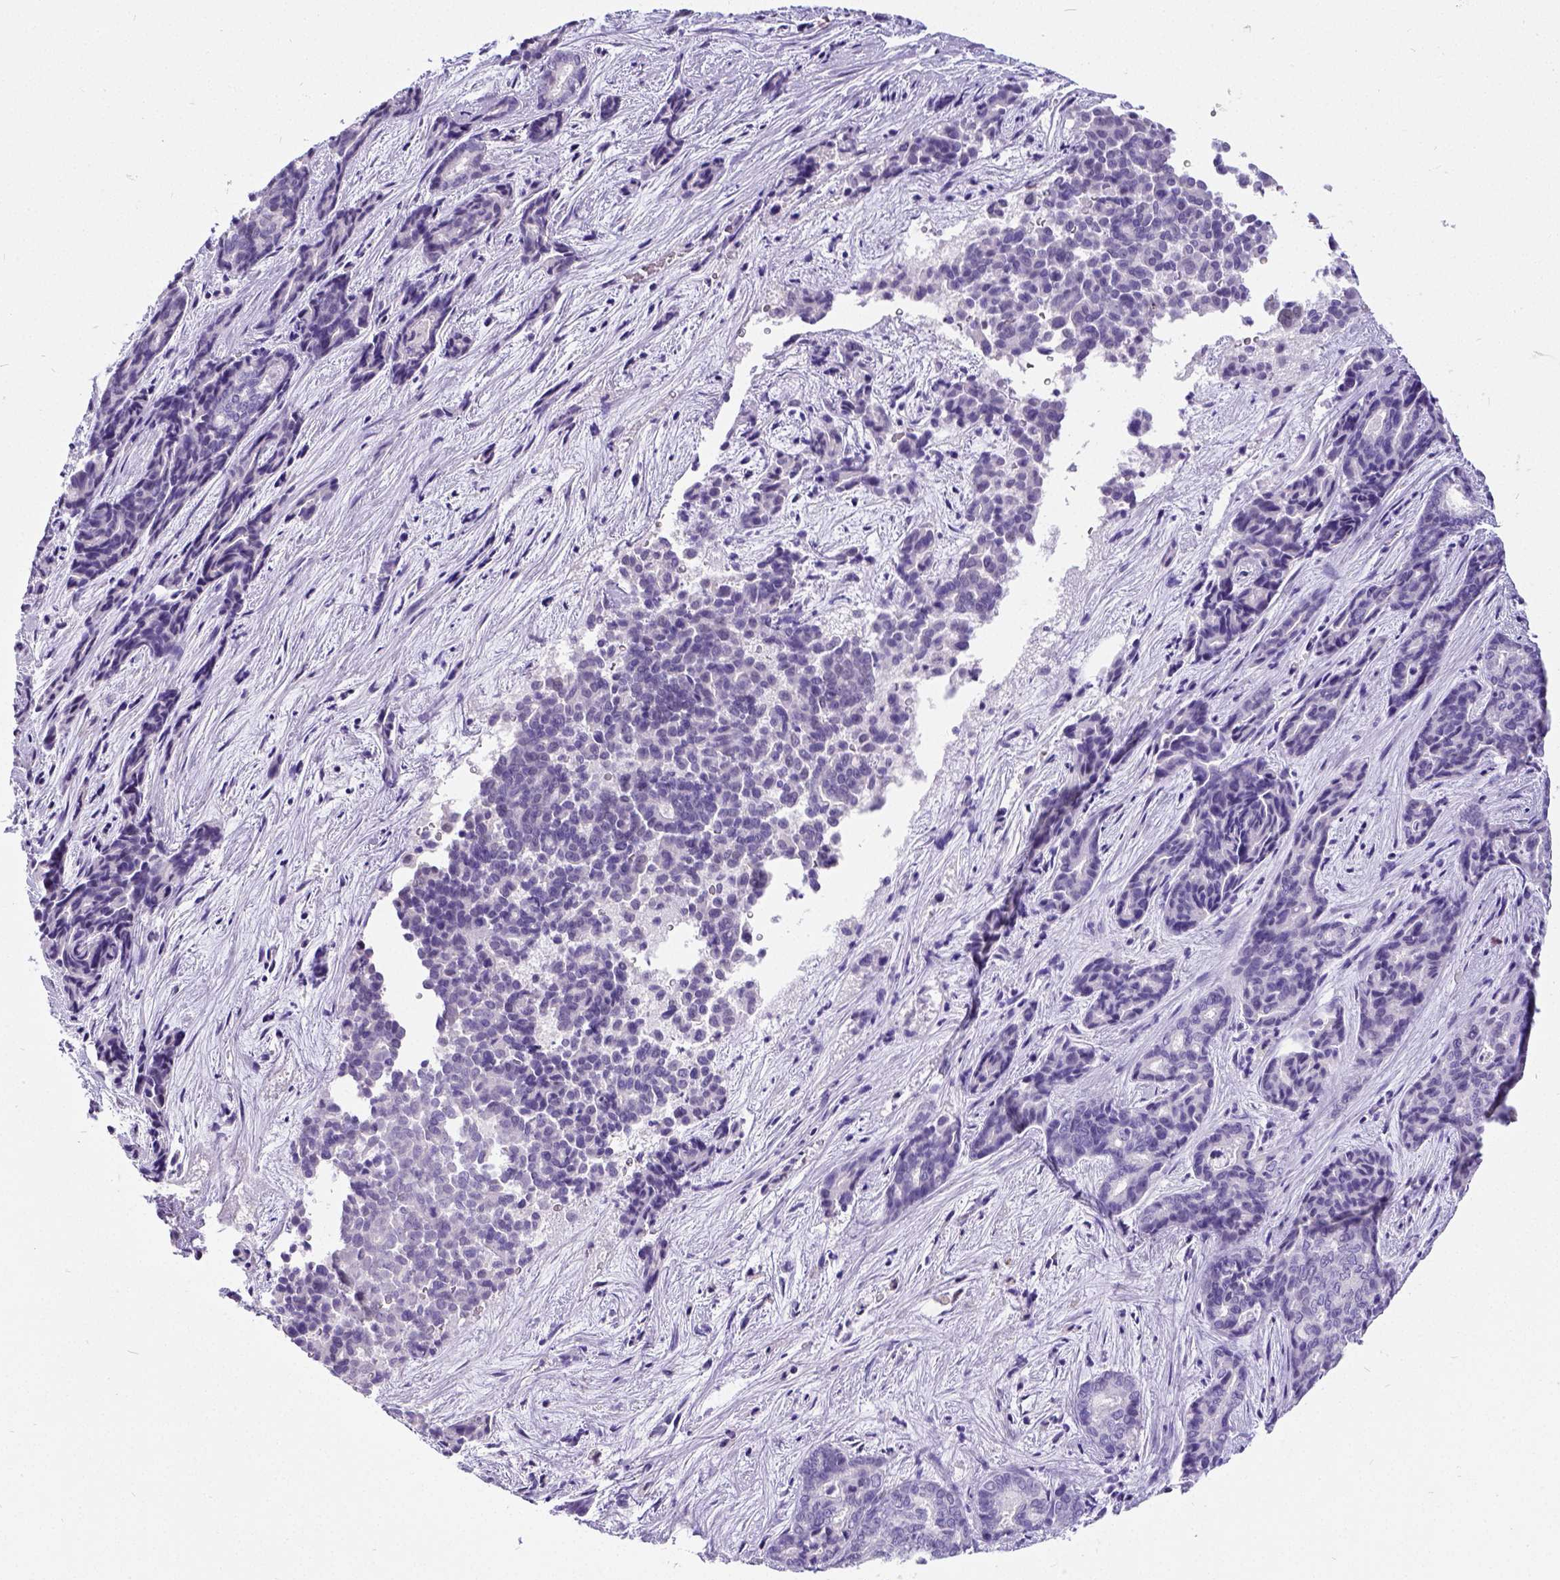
{"staining": {"intensity": "negative", "quantity": "none", "location": "none"}, "tissue": "liver cancer", "cell_type": "Tumor cells", "image_type": "cancer", "snomed": [{"axis": "morphology", "description": "Cholangiocarcinoma"}, {"axis": "topography", "description": "Liver"}], "caption": "Immunohistochemistry image of neoplastic tissue: human liver cancer (cholangiocarcinoma) stained with DAB shows no significant protein staining in tumor cells.", "gene": "SATB2", "patient": {"sex": "female", "age": 64}}